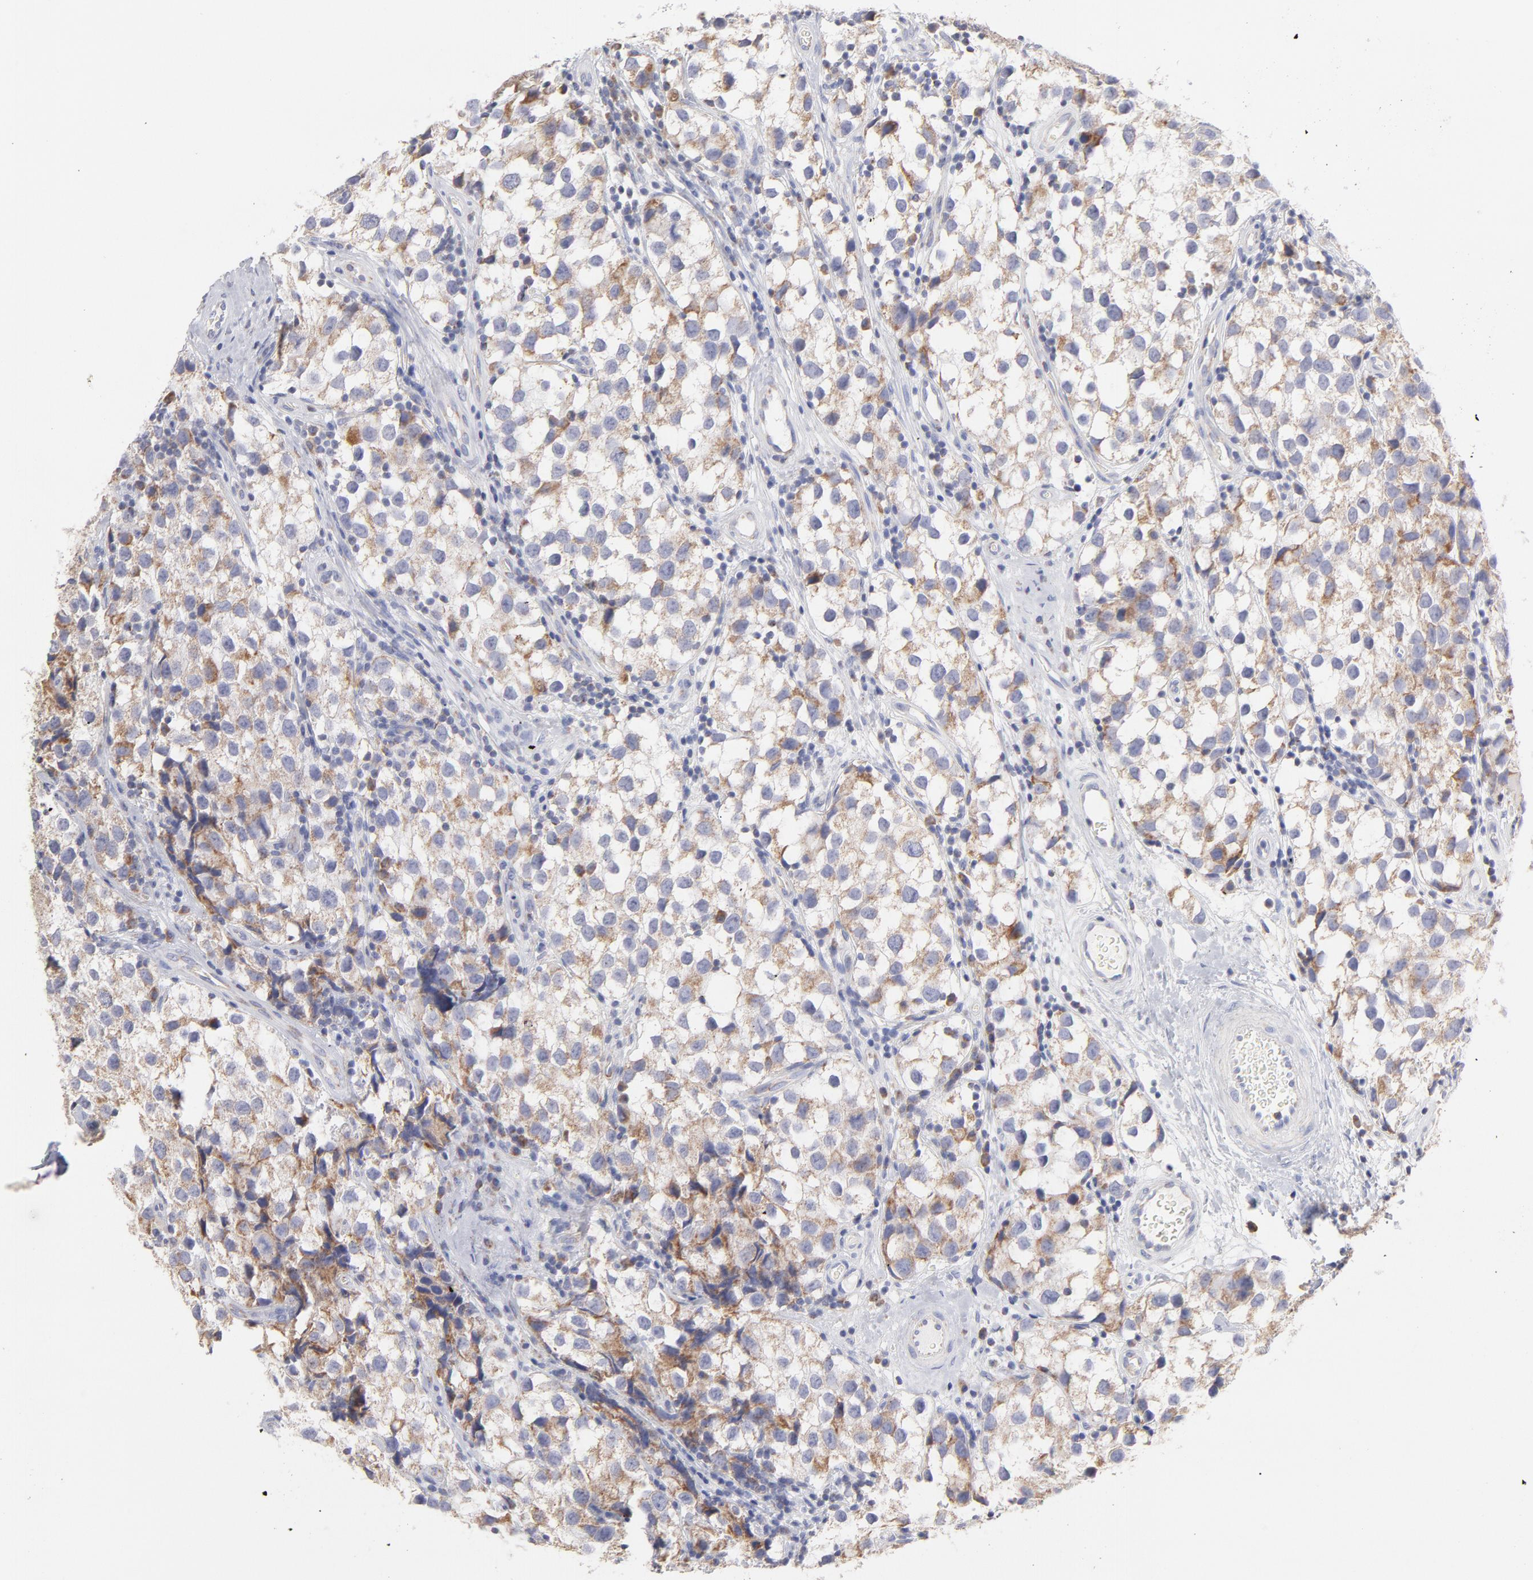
{"staining": {"intensity": "weak", "quantity": "<25%", "location": "cytoplasmic/membranous"}, "tissue": "testis cancer", "cell_type": "Tumor cells", "image_type": "cancer", "snomed": [{"axis": "morphology", "description": "Seminoma, NOS"}, {"axis": "topography", "description": "Testis"}], "caption": "Immunohistochemical staining of human testis cancer demonstrates no significant staining in tumor cells. (DAB immunohistochemistry (IHC) with hematoxylin counter stain).", "gene": "TIMM8A", "patient": {"sex": "male", "age": 39}}